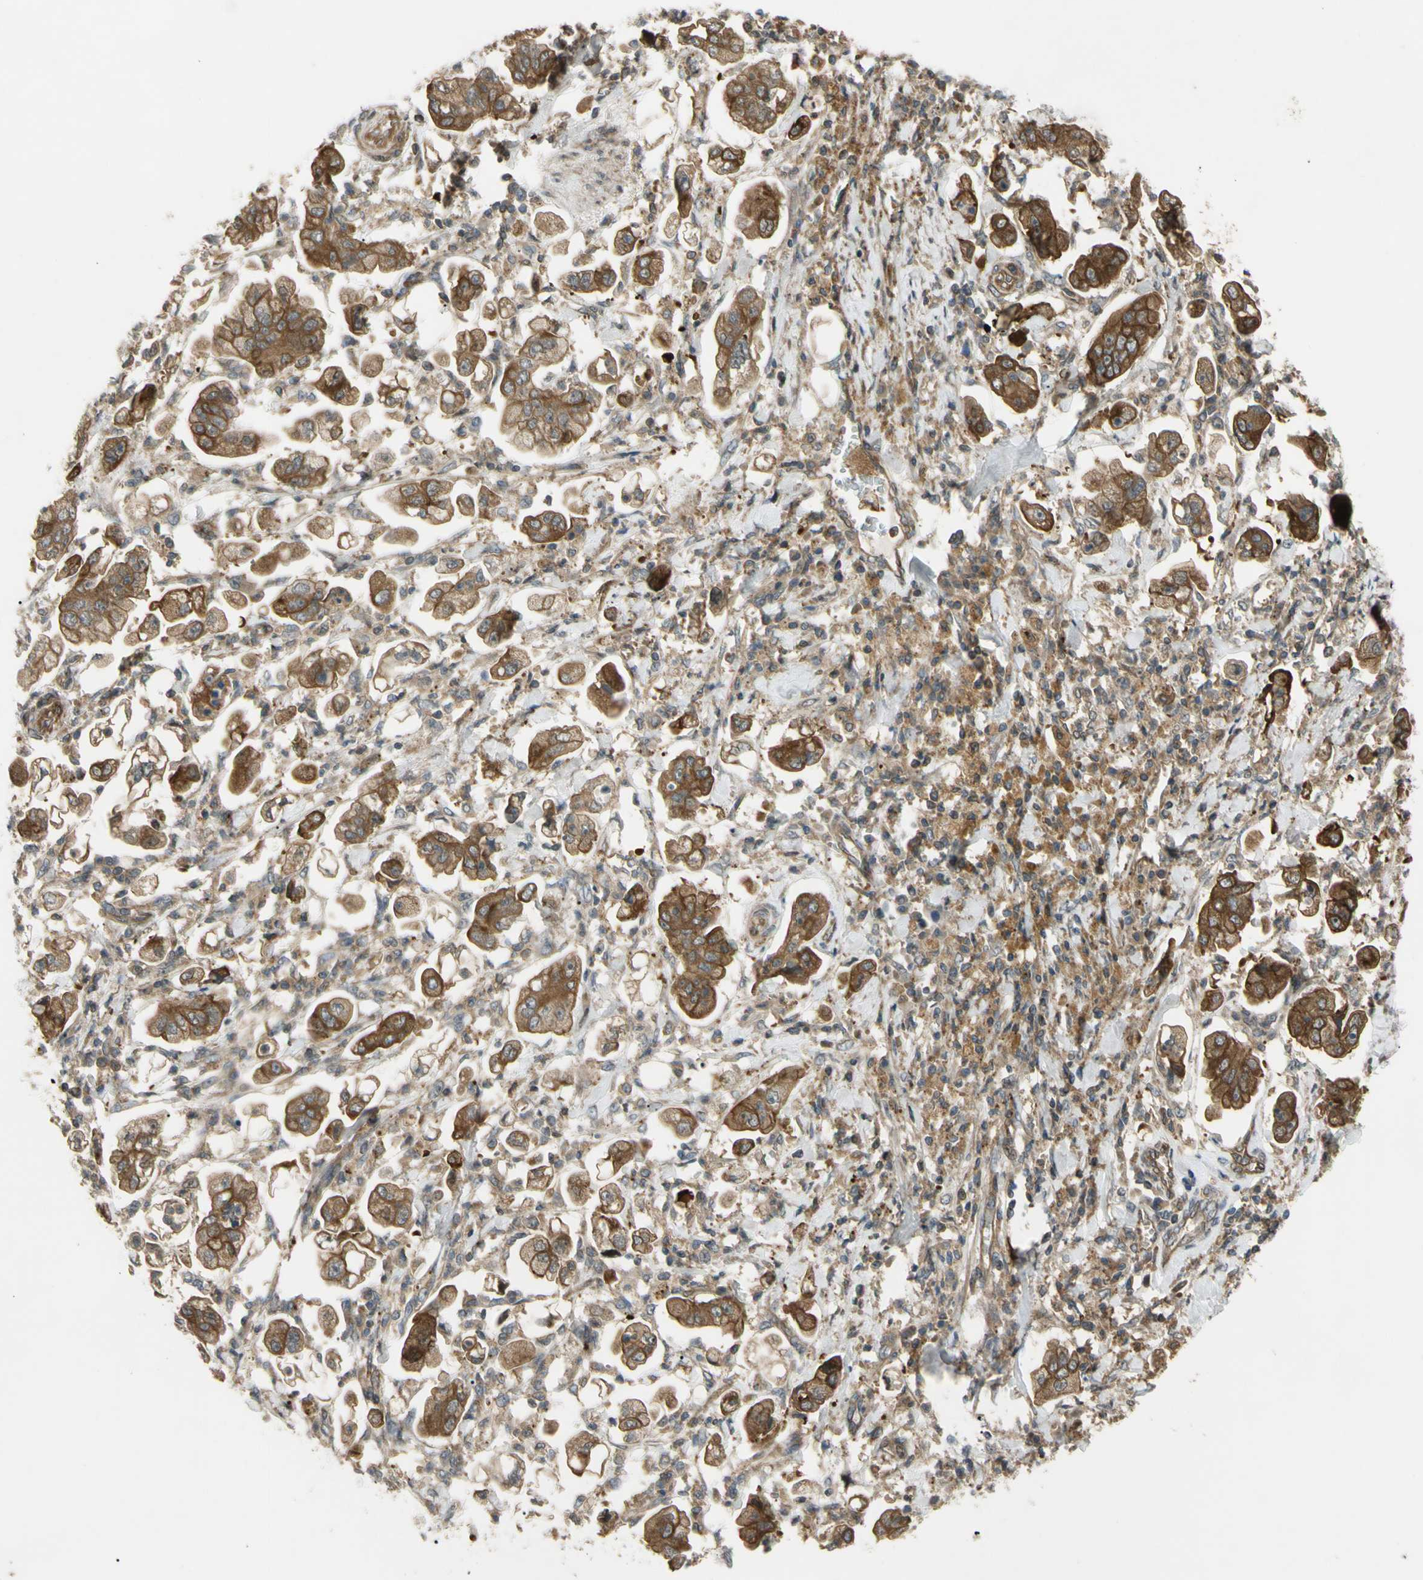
{"staining": {"intensity": "moderate", "quantity": ">75%", "location": "cytoplasmic/membranous"}, "tissue": "stomach cancer", "cell_type": "Tumor cells", "image_type": "cancer", "snomed": [{"axis": "morphology", "description": "Adenocarcinoma, NOS"}, {"axis": "topography", "description": "Stomach"}], "caption": "A medium amount of moderate cytoplasmic/membranous expression is present in about >75% of tumor cells in adenocarcinoma (stomach) tissue.", "gene": "FLII", "patient": {"sex": "male", "age": 62}}